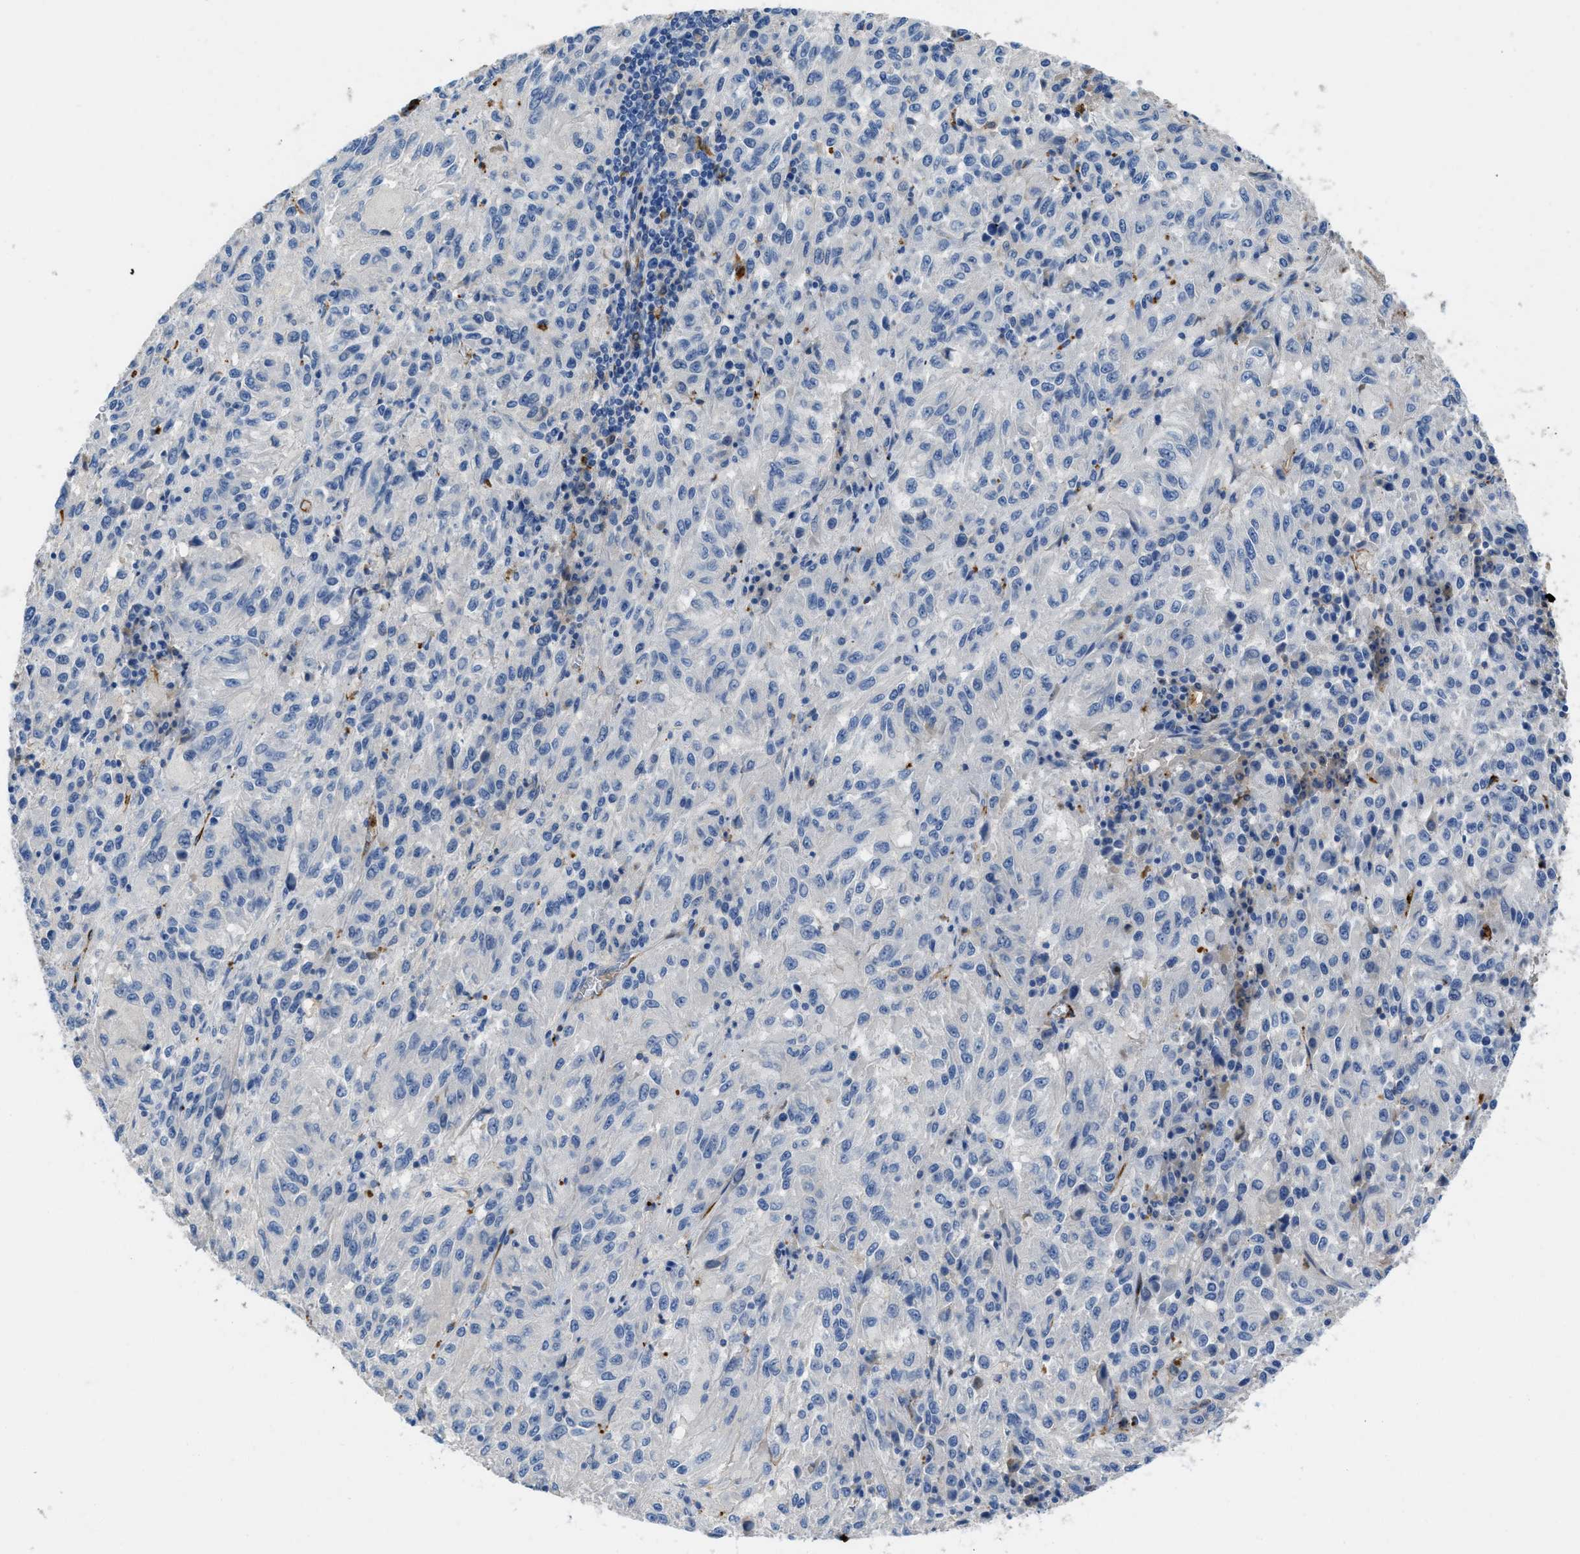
{"staining": {"intensity": "negative", "quantity": "none", "location": "none"}, "tissue": "melanoma", "cell_type": "Tumor cells", "image_type": "cancer", "snomed": [{"axis": "morphology", "description": "Malignant melanoma, Metastatic site"}, {"axis": "topography", "description": "Lung"}], "caption": "Immunohistochemical staining of human malignant melanoma (metastatic site) displays no significant staining in tumor cells.", "gene": "SPEG", "patient": {"sex": "male", "age": 64}}